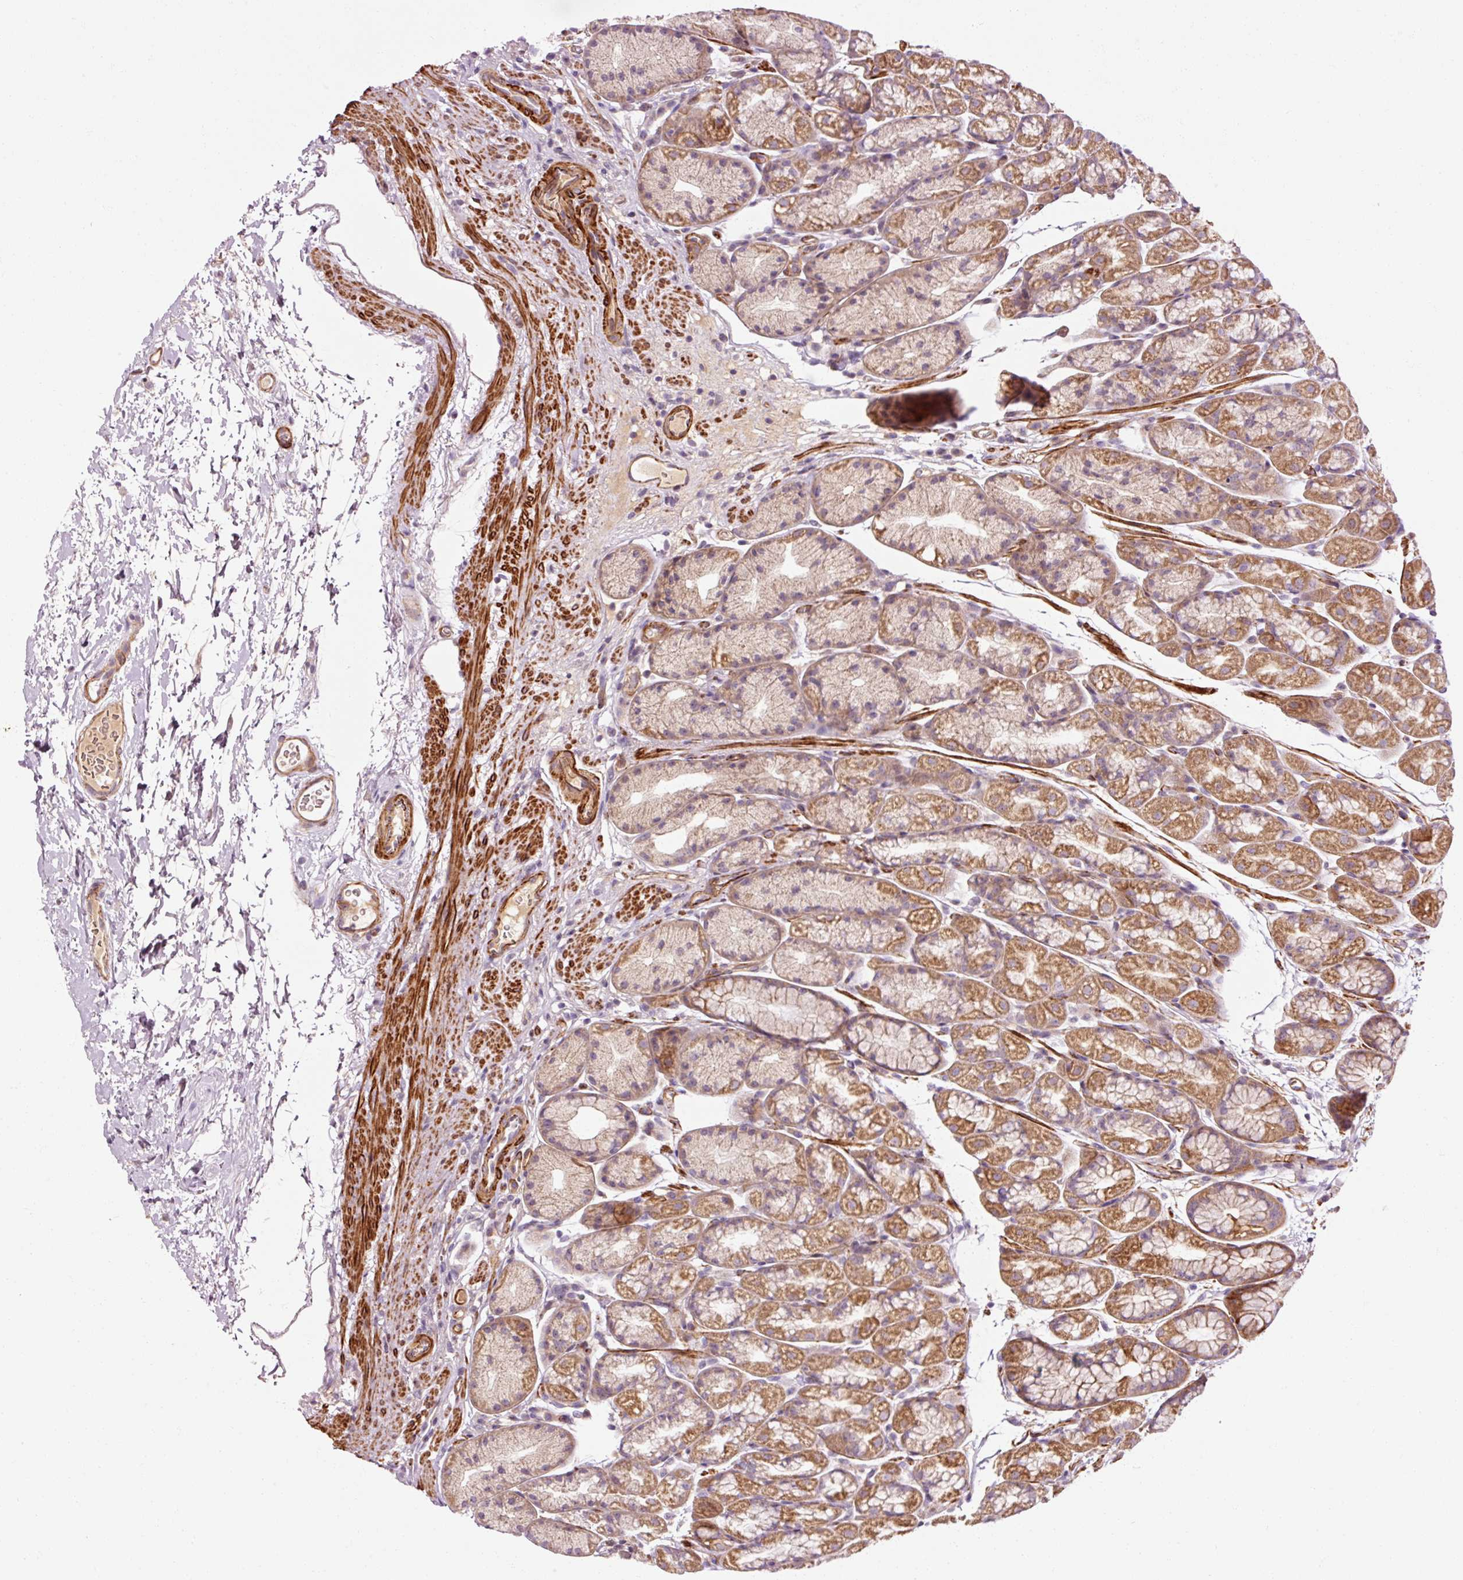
{"staining": {"intensity": "moderate", "quantity": "25%-75%", "location": "cytoplasmic/membranous"}, "tissue": "stomach", "cell_type": "Glandular cells", "image_type": "normal", "snomed": [{"axis": "morphology", "description": "Normal tissue, NOS"}, {"axis": "topography", "description": "Stomach, lower"}], "caption": "Immunohistochemistry (IHC) photomicrograph of normal stomach stained for a protein (brown), which displays medium levels of moderate cytoplasmic/membranous staining in approximately 25%-75% of glandular cells.", "gene": "ANKRD20A1", "patient": {"sex": "male", "age": 67}}